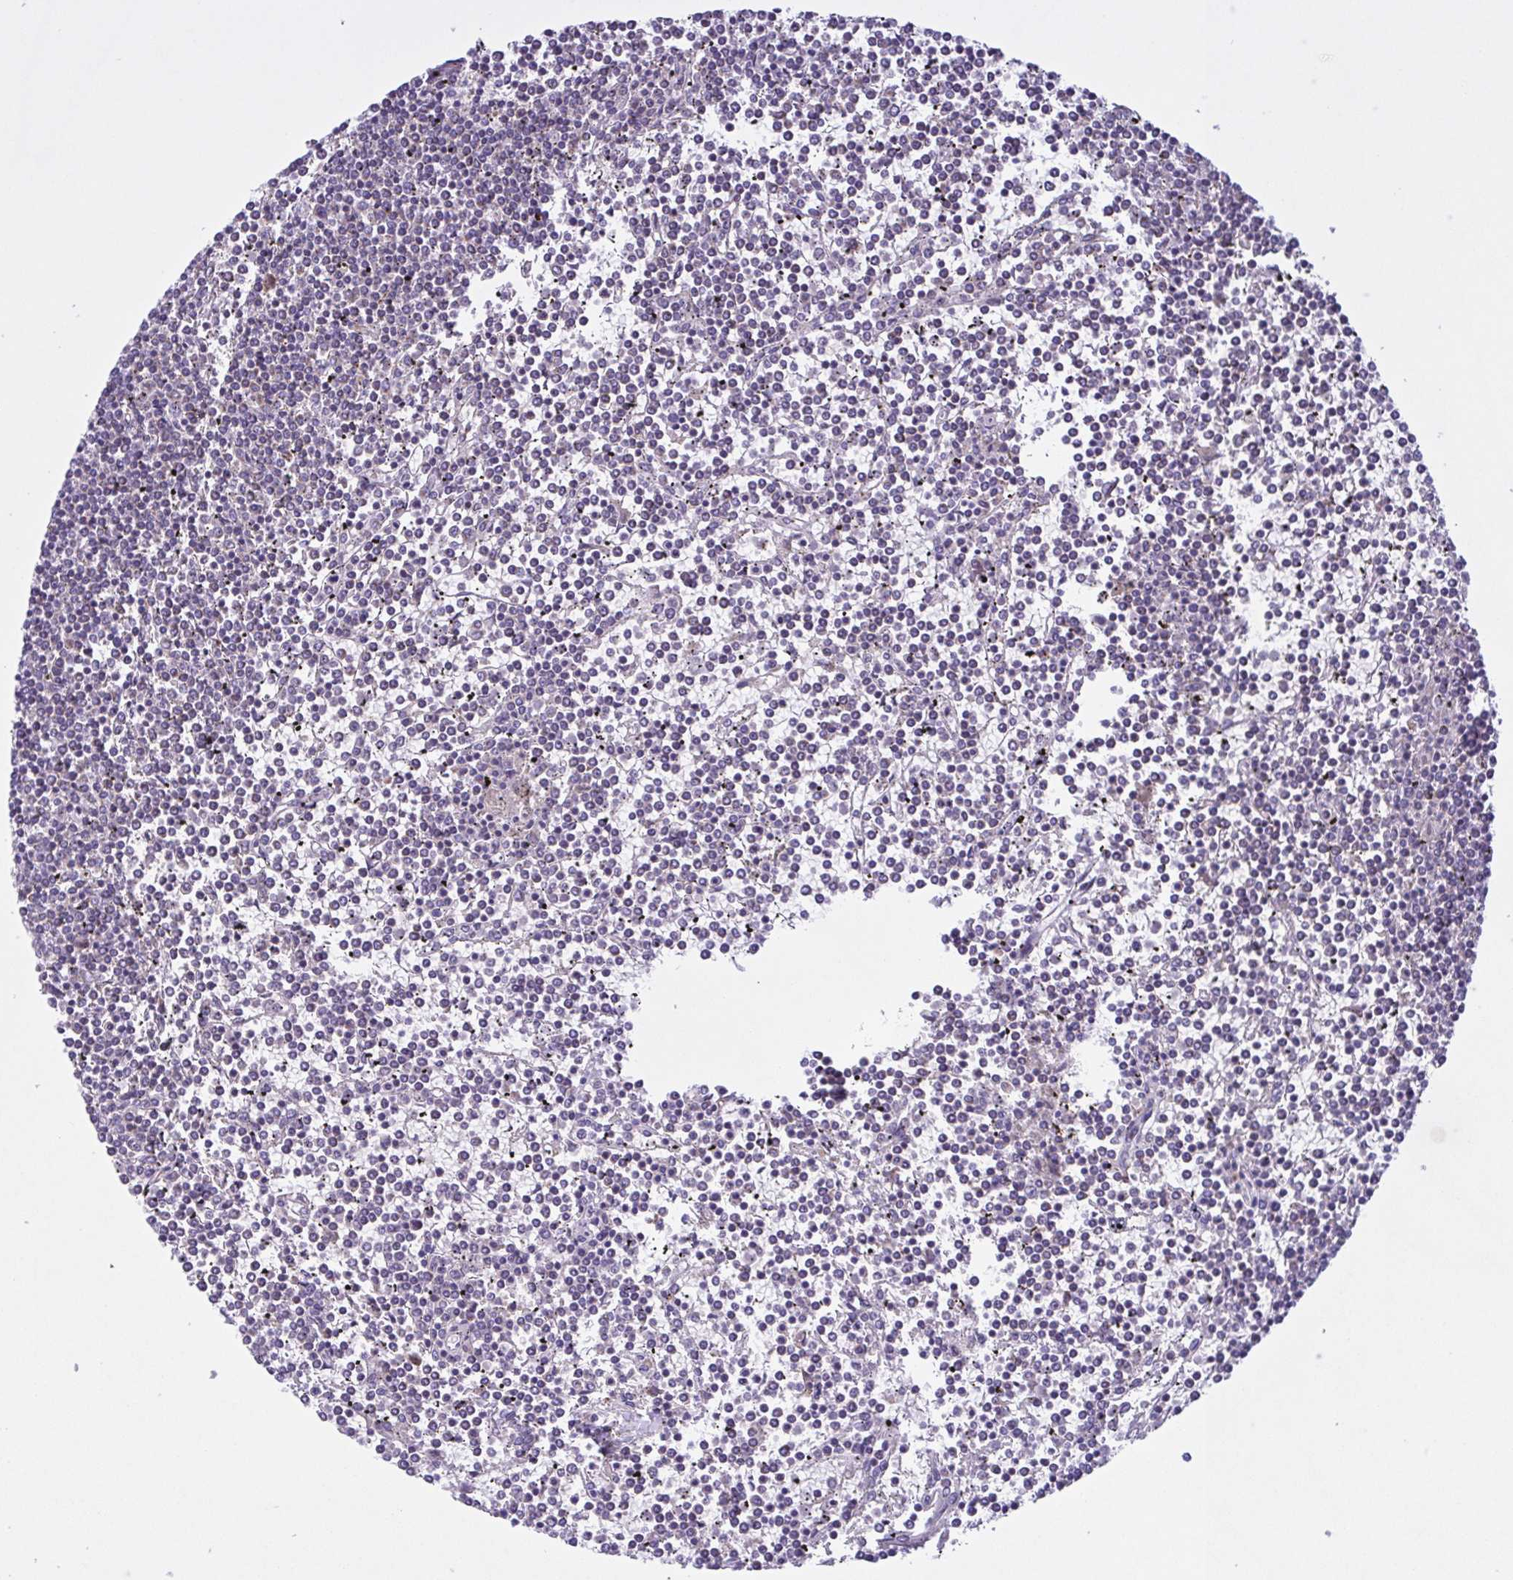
{"staining": {"intensity": "negative", "quantity": "none", "location": "none"}, "tissue": "lymphoma", "cell_type": "Tumor cells", "image_type": "cancer", "snomed": [{"axis": "morphology", "description": "Malignant lymphoma, non-Hodgkin's type, Low grade"}, {"axis": "topography", "description": "Spleen"}], "caption": "Malignant lymphoma, non-Hodgkin's type (low-grade) was stained to show a protein in brown. There is no significant expression in tumor cells.", "gene": "F13B", "patient": {"sex": "female", "age": 19}}